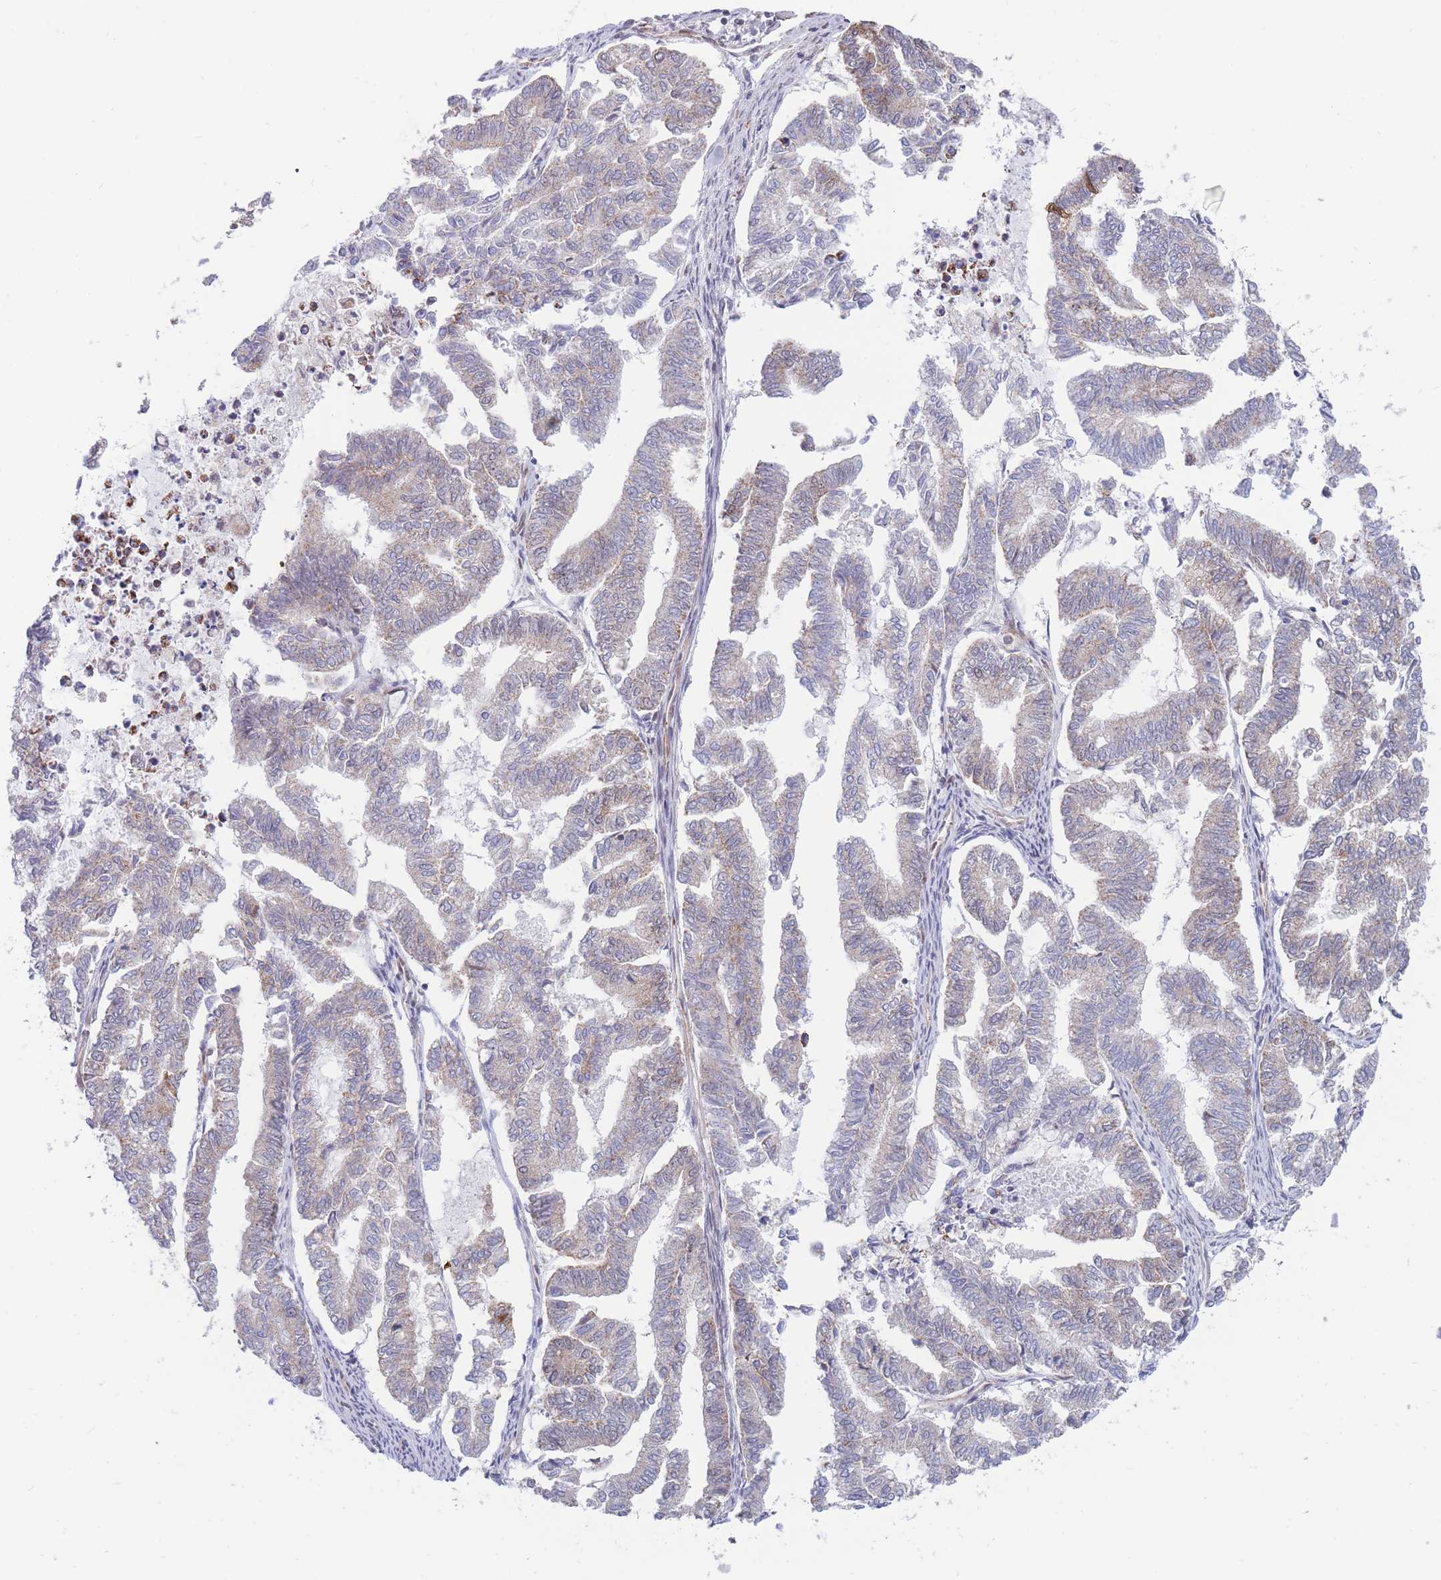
{"staining": {"intensity": "weak", "quantity": "25%-75%", "location": "cytoplasmic/membranous,nuclear"}, "tissue": "endometrial cancer", "cell_type": "Tumor cells", "image_type": "cancer", "snomed": [{"axis": "morphology", "description": "Adenocarcinoma, NOS"}, {"axis": "topography", "description": "Endometrium"}], "caption": "IHC histopathology image of neoplastic tissue: human endometrial cancer (adenocarcinoma) stained using immunohistochemistry demonstrates low levels of weak protein expression localized specifically in the cytoplasmic/membranous and nuclear of tumor cells, appearing as a cytoplasmic/membranous and nuclear brown color.", "gene": "BOD1L1", "patient": {"sex": "female", "age": 79}}